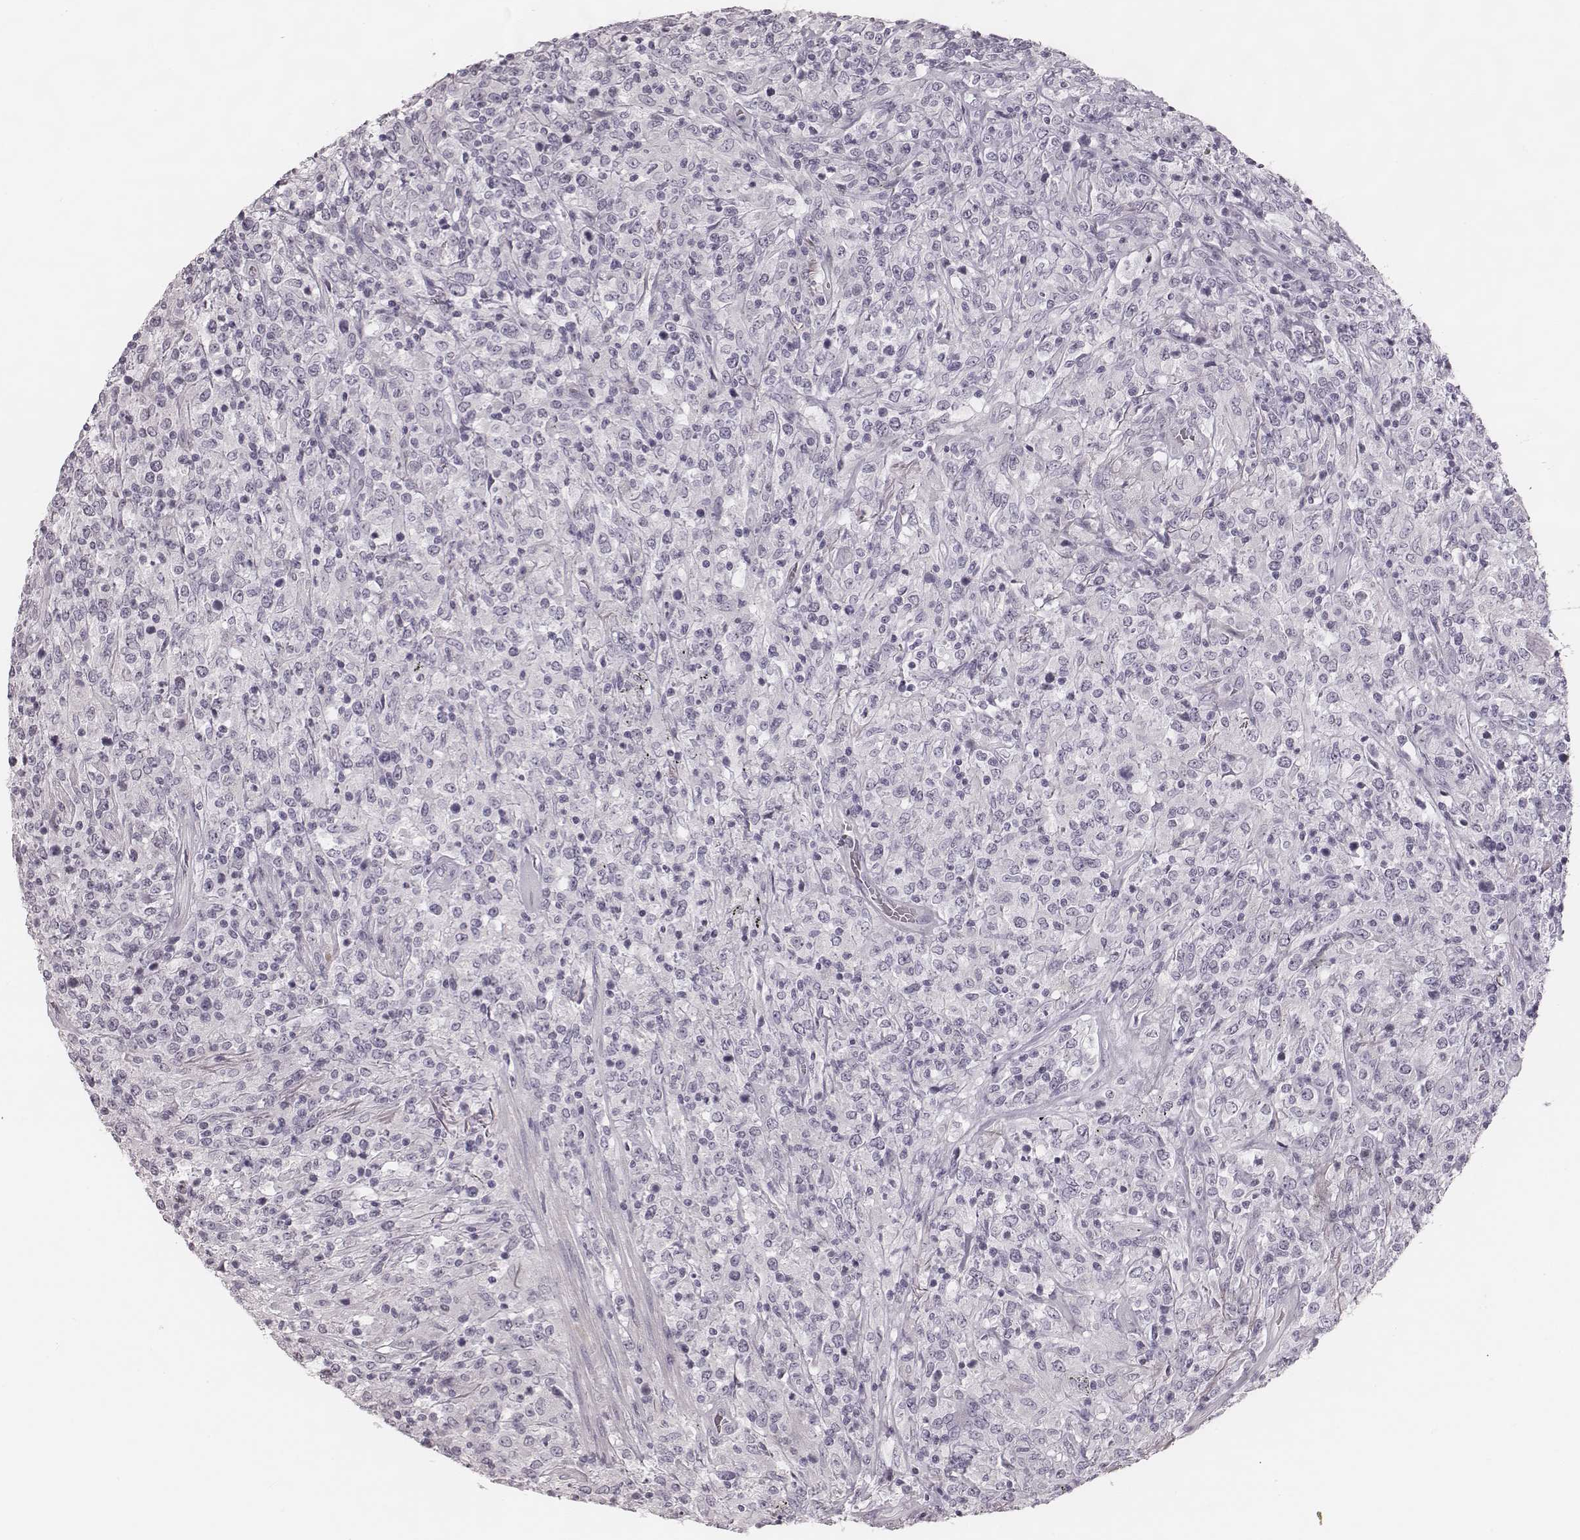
{"staining": {"intensity": "negative", "quantity": "none", "location": "none"}, "tissue": "lymphoma", "cell_type": "Tumor cells", "image_type": "cancer", "snomed": [{"axis": "morphology", "description": "Malignant lymphoma, non-Hodgkin's type, High grade"}, {"axis": "topography", "description": "Lung"}], "caption": "High magnification brightfield microscopy of high-grade malignant lymphoma, non-Hodgkin's type stained with DAB (brown) and counterstained with hematoxylin (blue): tumor cells show no significant positivity.", "gene": "SPA17", "patient": {"sex": "male", "age": 79}}